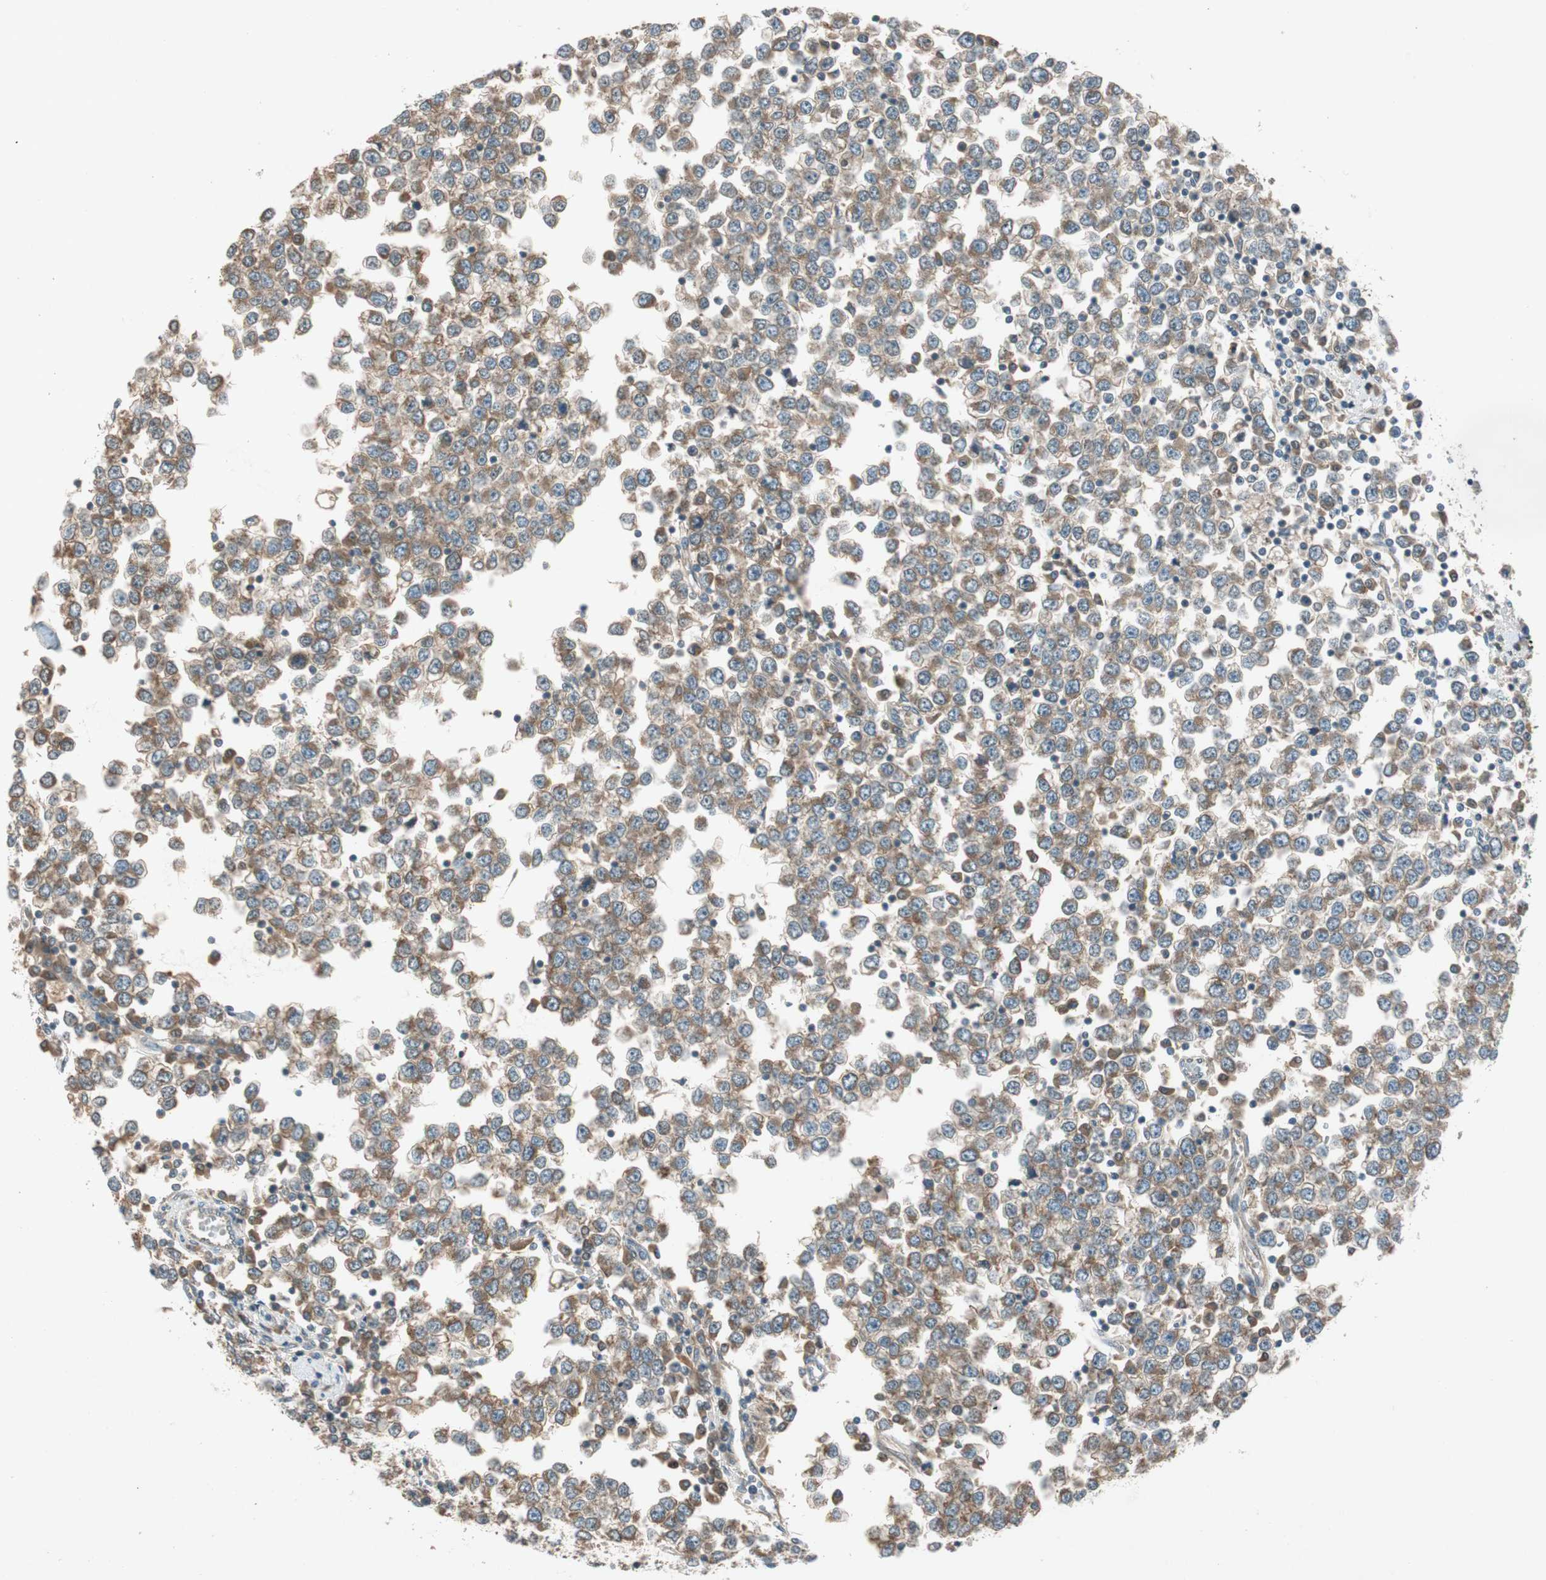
{"staining": {"intensity": "moderate", "quantity": ">75%", "location": "cytoplasmic/membranous"}, "tissue": "testis cancer", "cell_type": "Tumor cells", "image_type": "cancer", "snomed": [{"axis": "morphology", "description": "Seminoma, NOS"}, {"axis": "topography", "description": "Testis"}], "caption": "There is medium levels of moderate cytoplasmic/membranous expression in tumor cells of testis seminoma, as demonstrated by immunohistochemical staining (brown color).", "gene": "NCLN", "patient": {"sex": "male", "age": 65}}